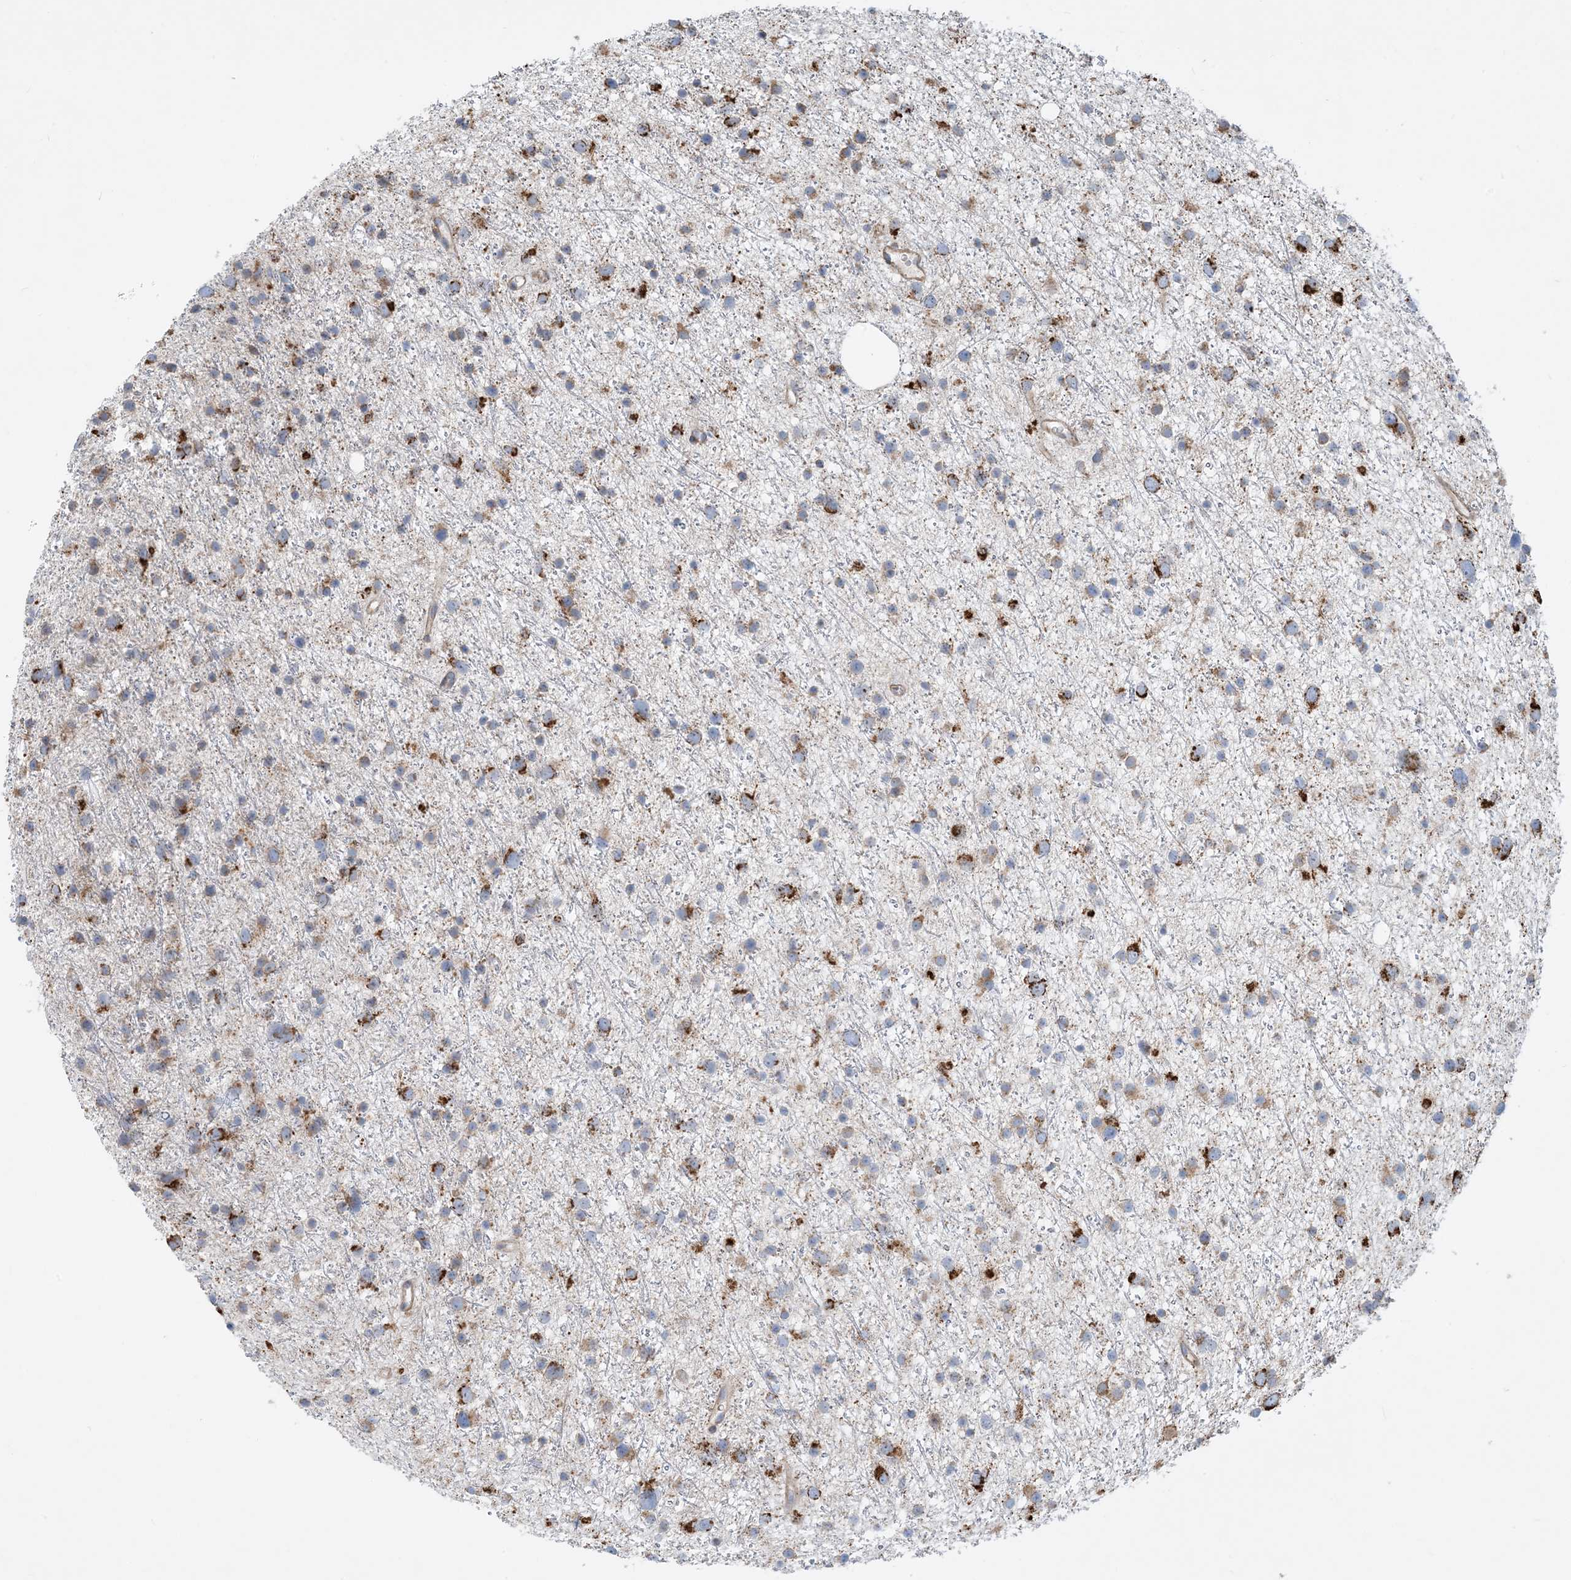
{"staining": {"intensity": "strong", "quantity": "25%-75%", "location": "cytoplasmic/membranous"}, "tissue": "glioma", "cell_type": "Tumor cells", "image_type": "cancer", "snomed": [{"axis": "morphology", "description": "Glioma, malignant, Low grade"}, {"axis": "topography", "description": "Cerebral cortex"}], "caption": "Immunohistochemistry histopathology image of human glioma stained for a protein (brown), which reveals high levels of strong cytoplasmic/membranous expression in approximately 25%-75% of tumor cells.", "gene": "PCDHGA1", "patient": {"sex": "female", "age": 39}}